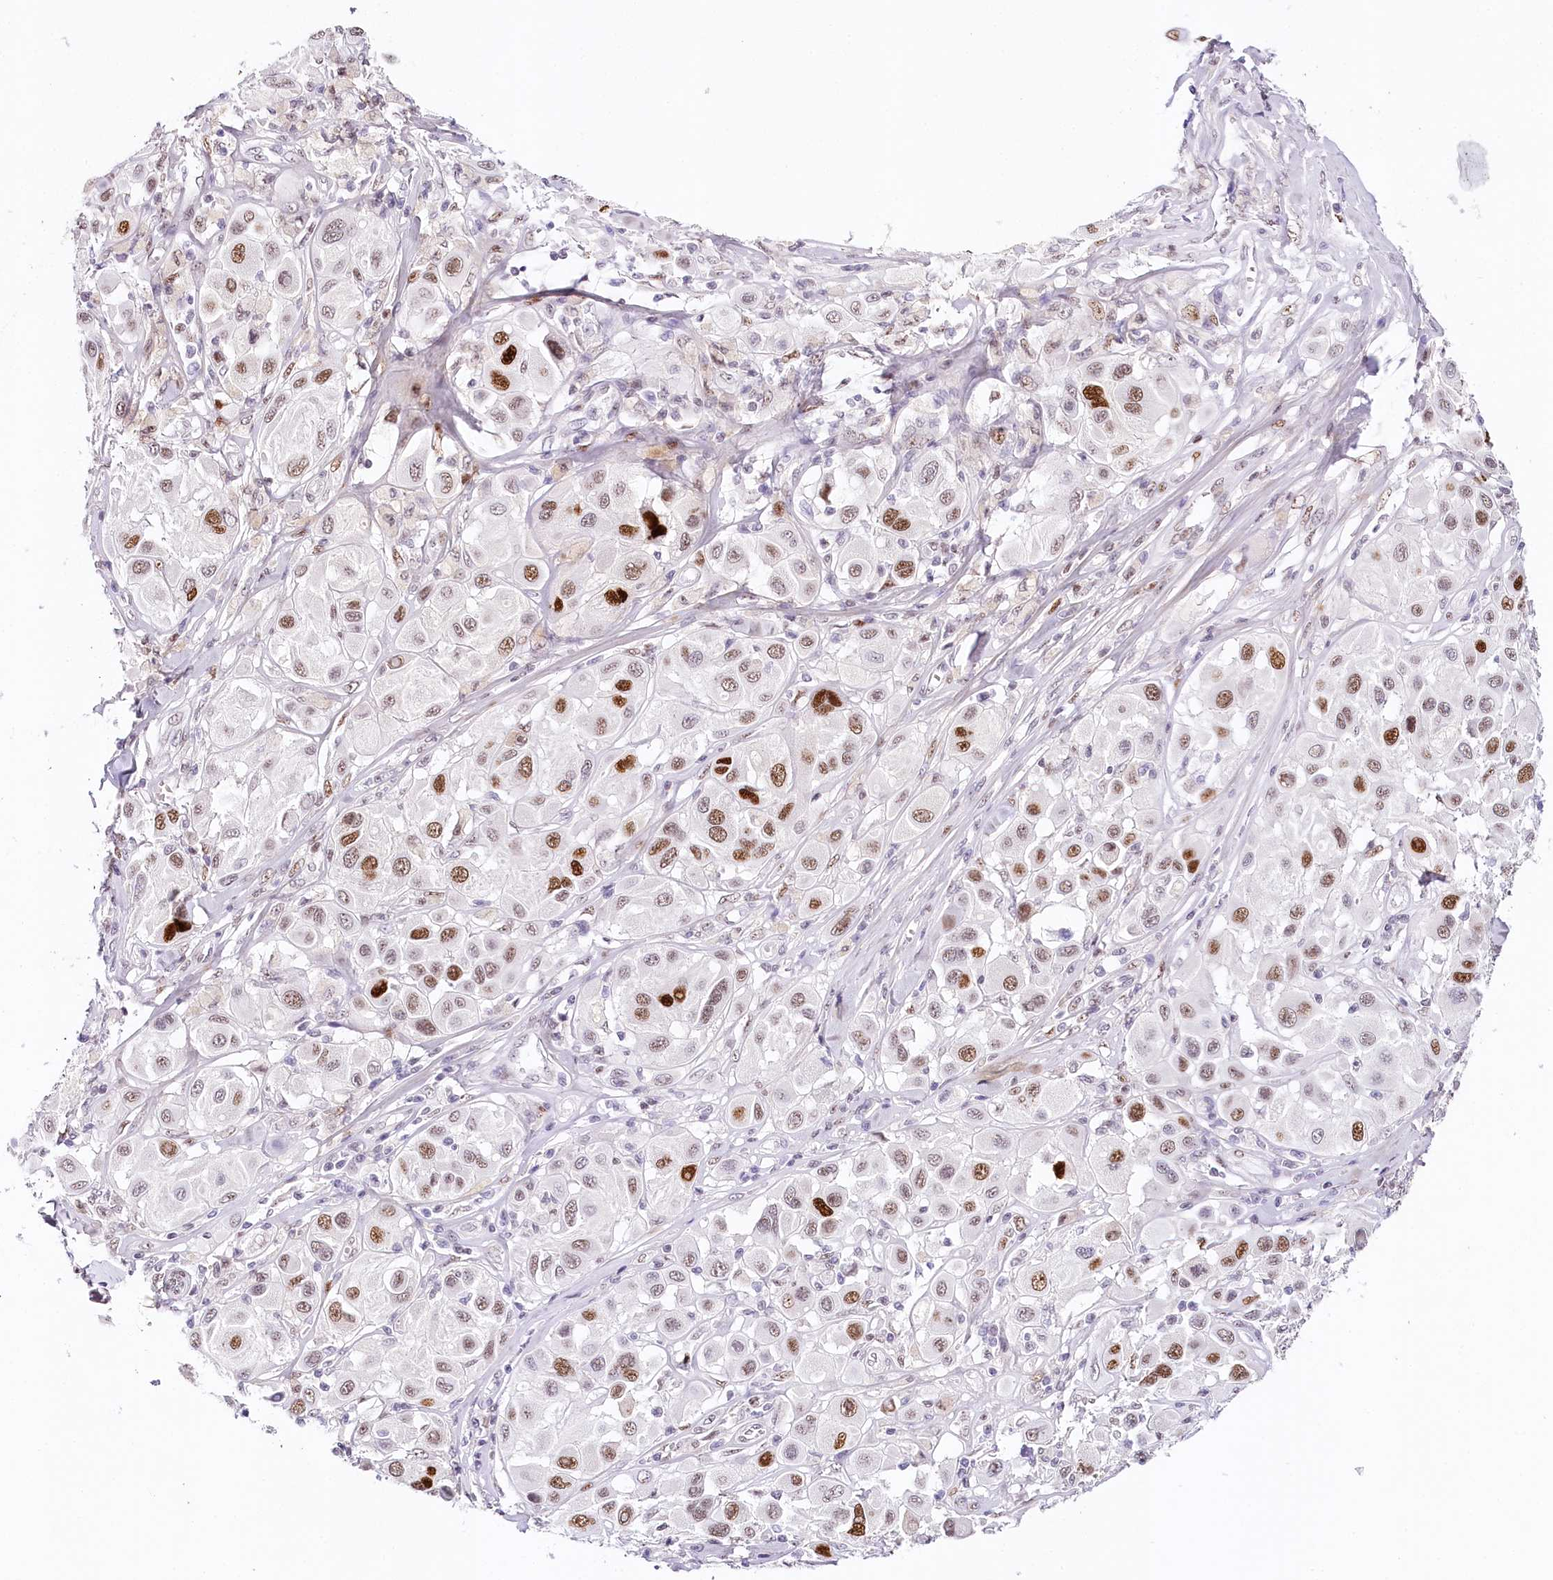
{"staining": {"intensity": "moderate", "quantity": "25%-75%", "location": "nuclear"}, "tissue": "melanoma", "cell_type": "Tumor cells", "image_type": "cancer", "snomed": [{"axis": "morphology", "description": "Malignant melanoma, Metastatic site"}, {"axis": "topography", "description": "Skin"}], "caption": "A histopathology image of malignant melanoma (metastatic site) stained for a protein shows moderate nuclear brown staining in tumor cells. The staining is performed using DAB brown chromogen to label protein expression. The nuclei are counter-stained blue using hematoxylin.", "gene": "TP53", "patient": {"sex": "male", "age": 41}}